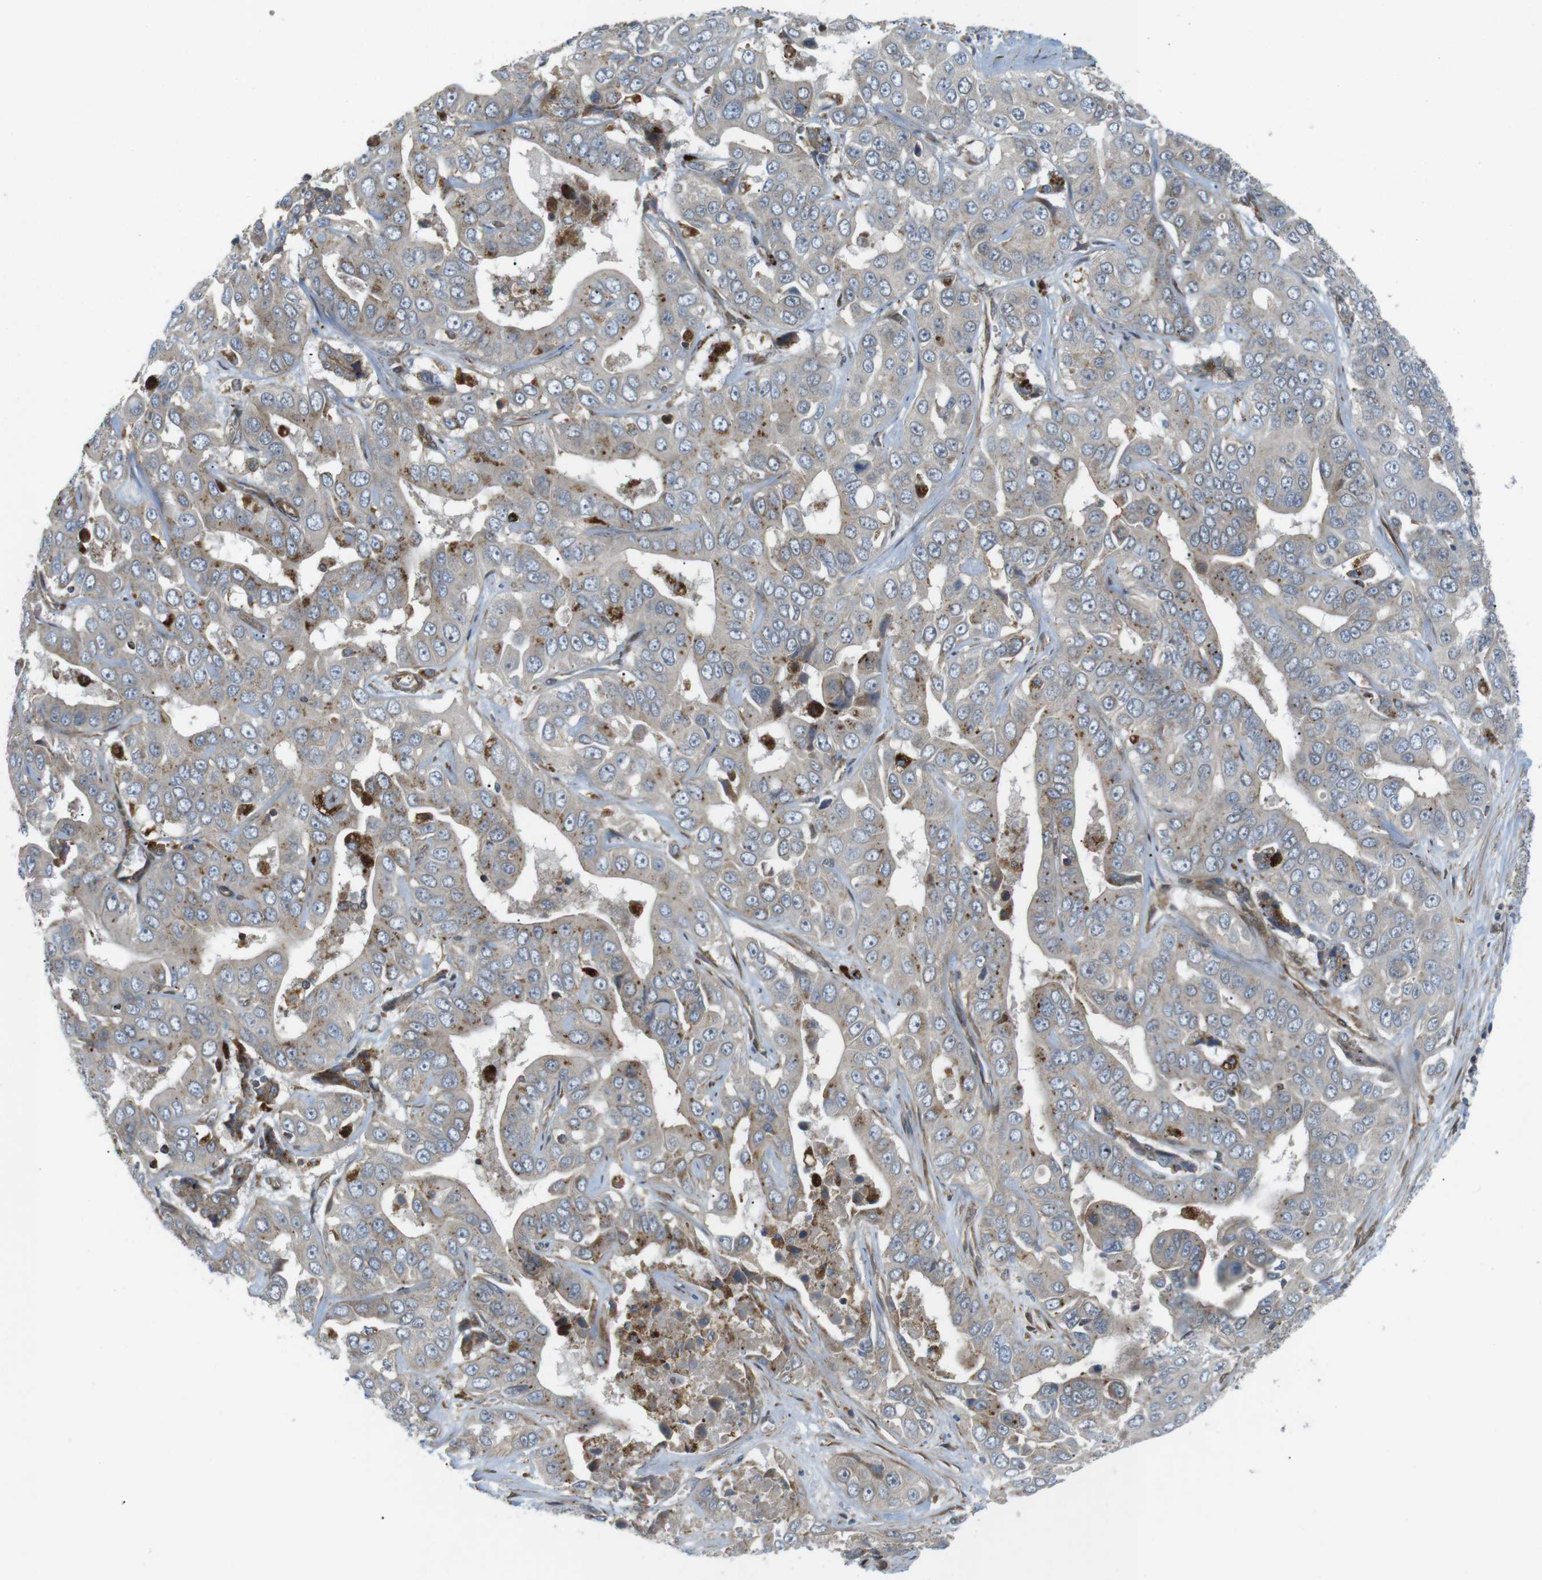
{"staining": {"intensity": "weak", "quantity": "<25%", "location": "cytoplasmic/membranous"}, "tissue": "liver cancer", "cell_type": "Tumor cells", "image_type": "cancer", "snomed": [{"axis": "morphology", "description": "Cholangiocarcinoma"}, {"axis": "topography", "description": "Liver"}], "caption": "Tumor cells show no significant protein expression in liver cancer.", "gene": "KANK2", "patient": {"sex": "female", "age": 52}}